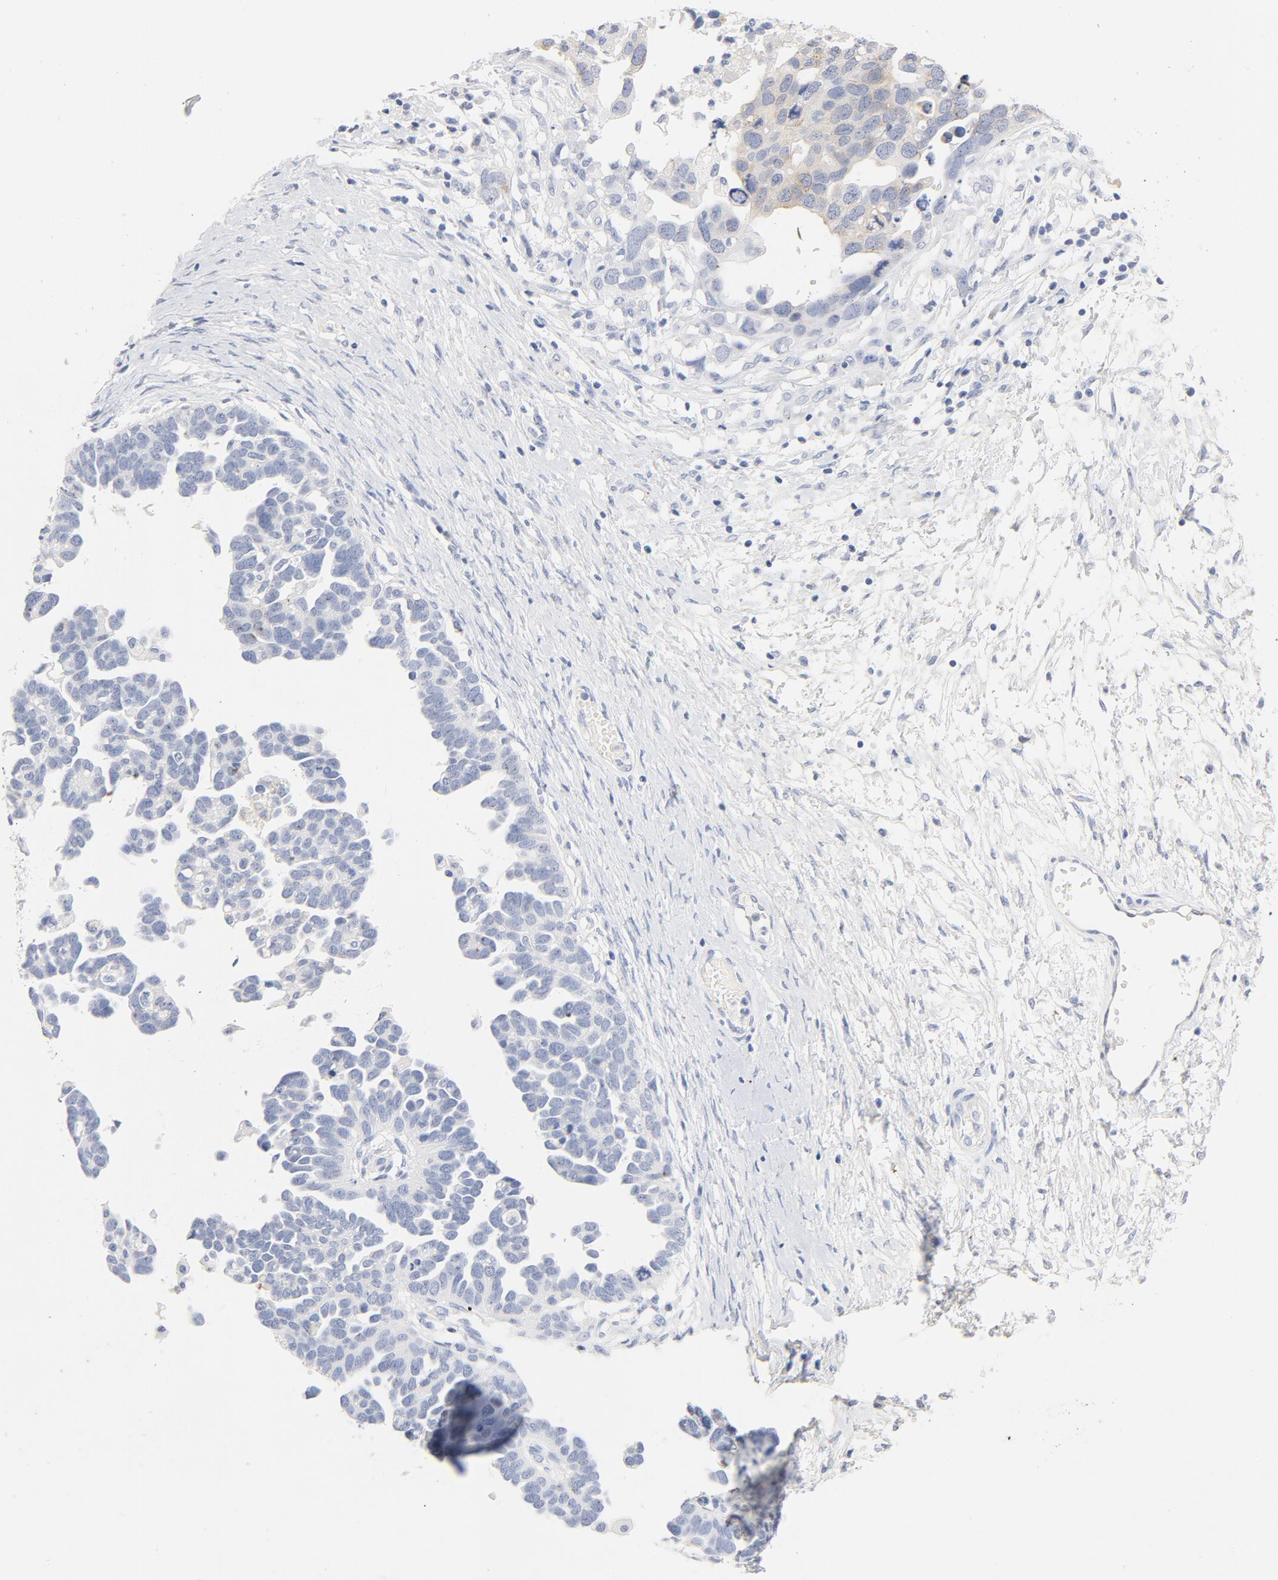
{"staining": {"intensity": "weak", "quantity": "<25%", "location": "cytoplasmic/membranous"}, "tissue": "ovarian cancer", "cell_type": "Tumor cells", "image_type": "cancer", "snomed": [{"axis": "morphology", "description": "Cystadenocarcinoma, serous, NOS"}, {"axis": "topography", "description": "Ovary"}], "caption": "Tumor cells show no significant positivity in ovarian serous cystadenocarcinoma. (Brightfield microscopy of DAB (3,3'-diaminobenzidine) immunohistochemistry at high magnification).", "gene": "FGFR3", "patient": {"sex": "female", "age": 54}}